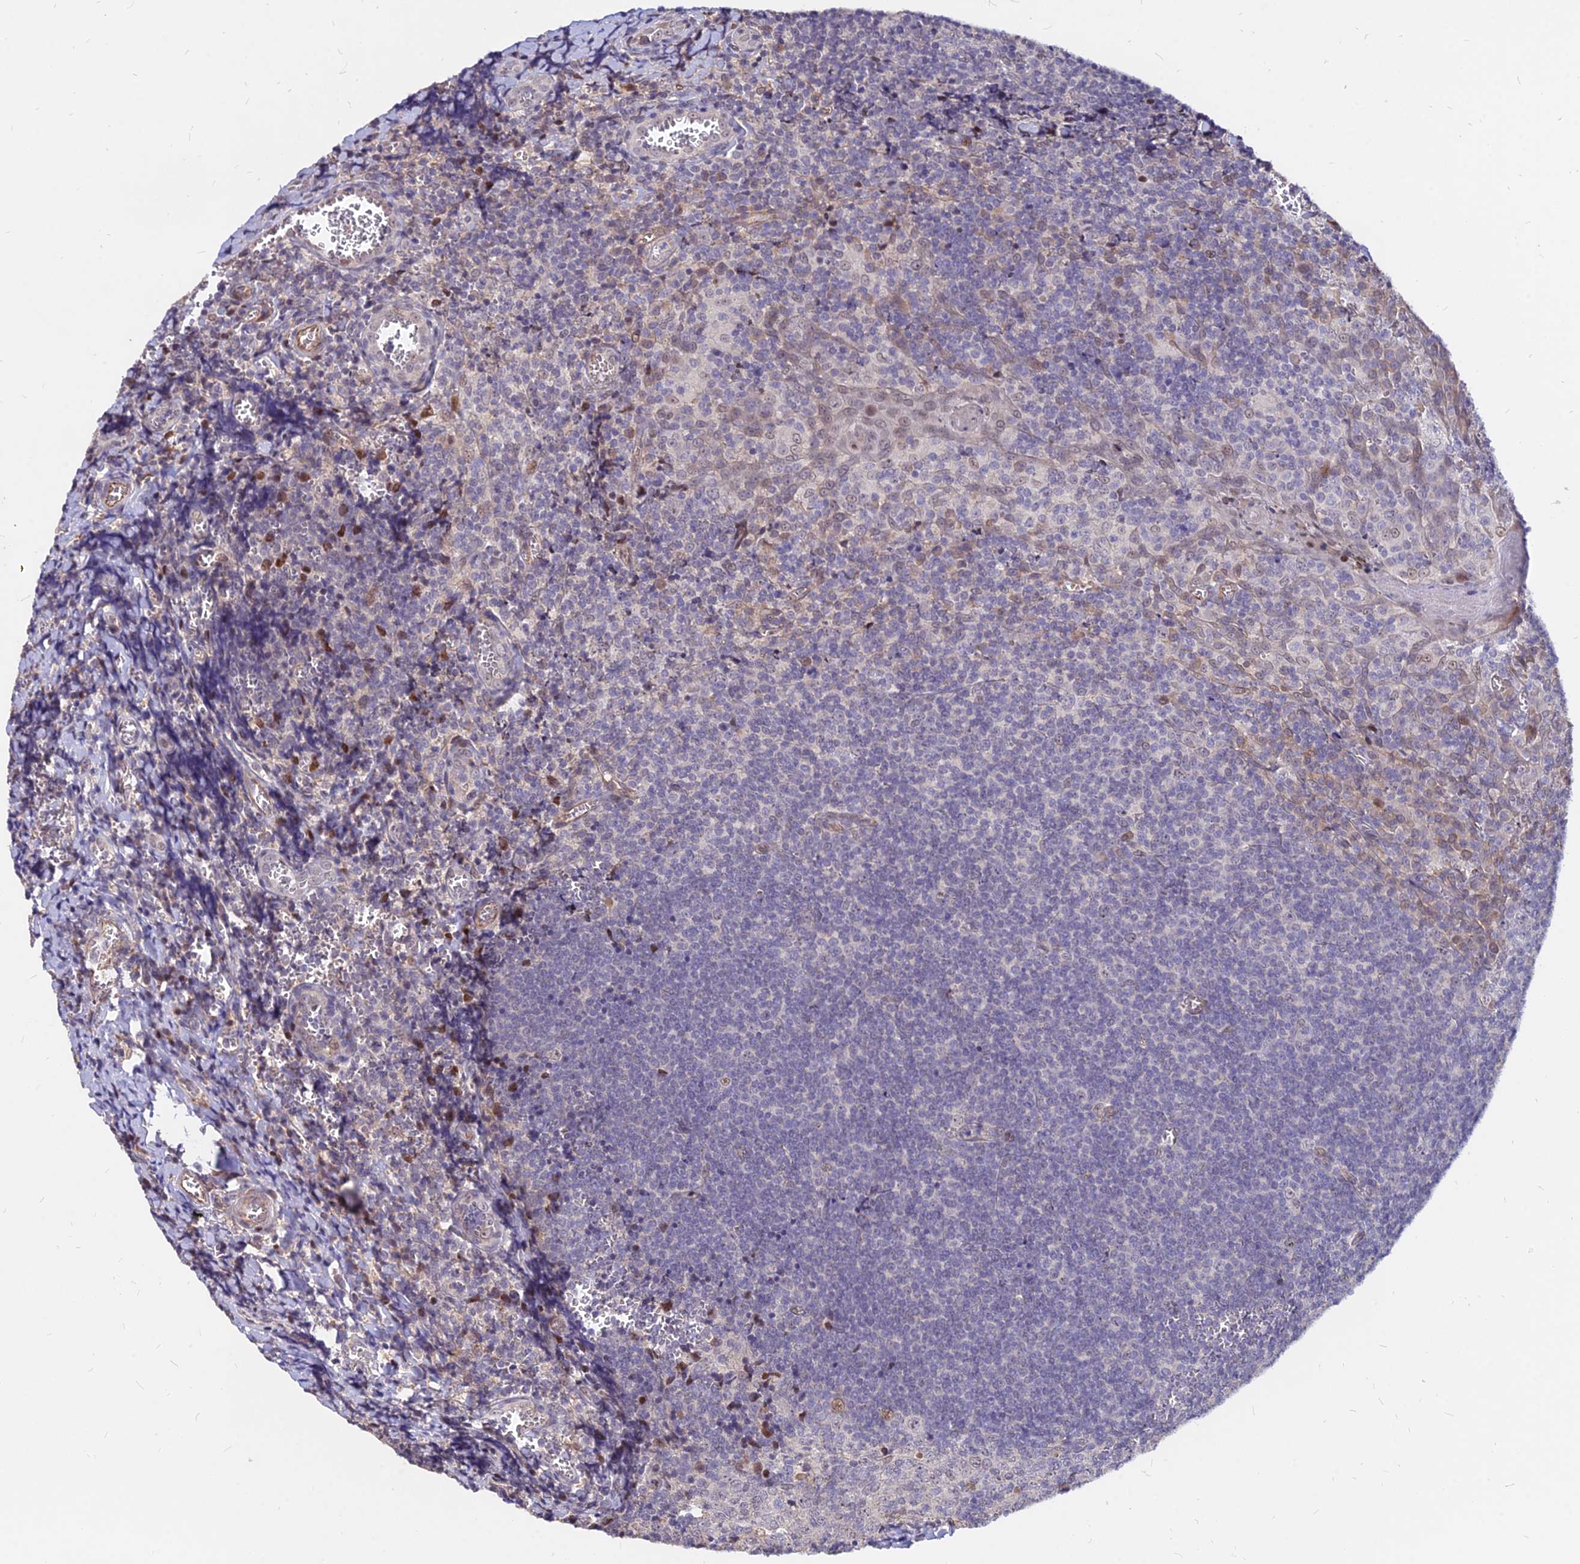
{"staining": {"intensity": "negative", "quantity": "none", "location": "none"}, "tissue": "tonsil", "cell_type": "Germinal center cells", "image_type": "normal", "snomed": [{"axis": "morphology", "description": "Normal tissue, NOS"}, {"axis": "topography", "description": "Tonsil"}], "caption": "An immunohistochemistry histopathology image of normal tonsil is shown. There is no staining in germinal center cells of tonsil.", "gene": "C11orf68", "patient": {"sex": "male", "age": 27}}